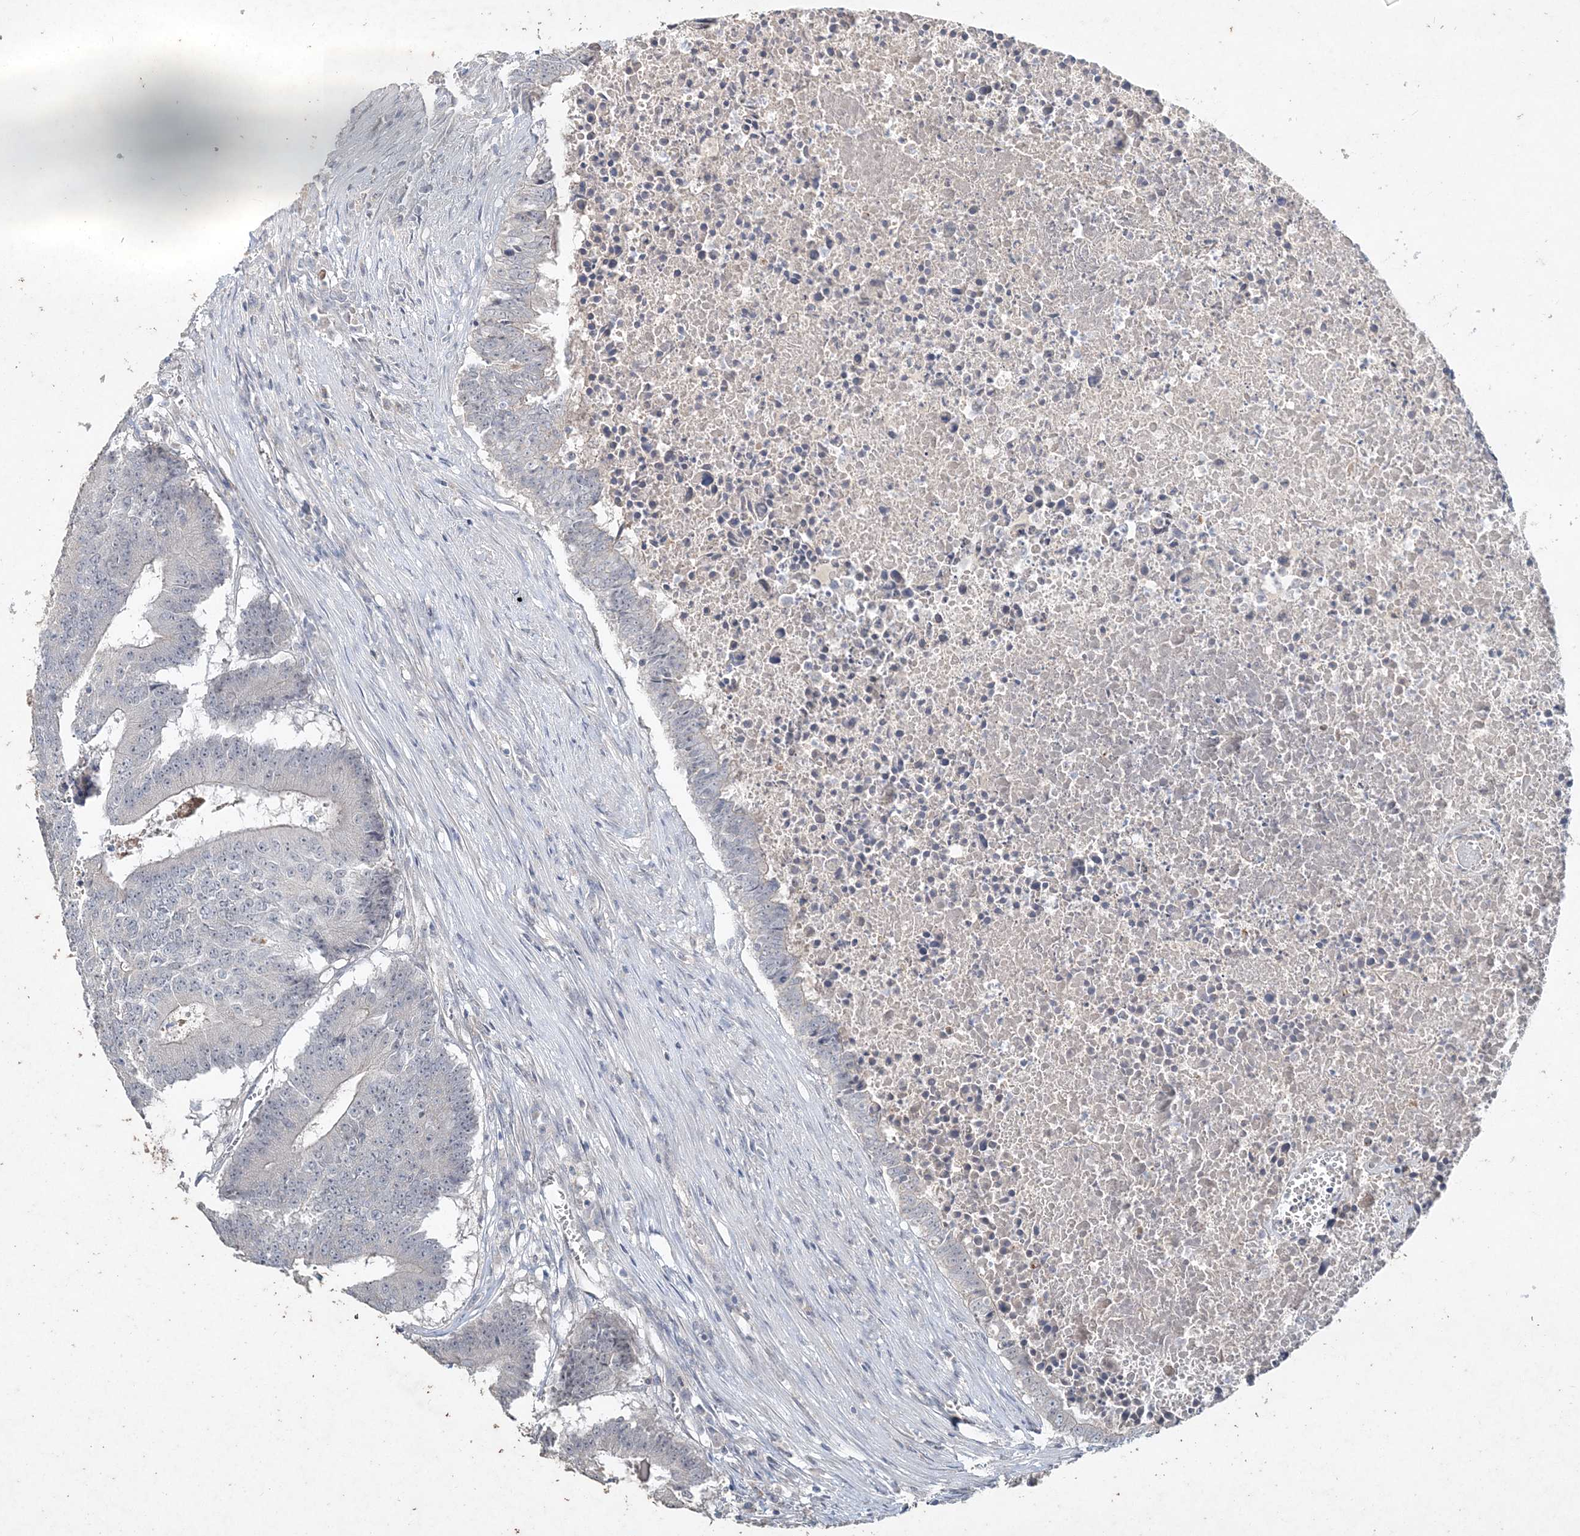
{"staining": {"intensity": "negative", "quantity": "none", "location": "none"}, "tissue": "colorectal cancer", "cell_type": "Tumor cells", "image_type": "cancer", "snomed": [{"axis": "morphology", "description": "Adenocarcinoma, NOS"}, {"axis": "topography", "description": "Colon"}], "caption": "An immunohistochemistry image of adenocarcinoma (colorectal) is shown. There is no staining in tumor cells of adenocarcinoma (colorectal).", "gene": "DNAH5", "patient": {"sex": "male", "age": 87}}